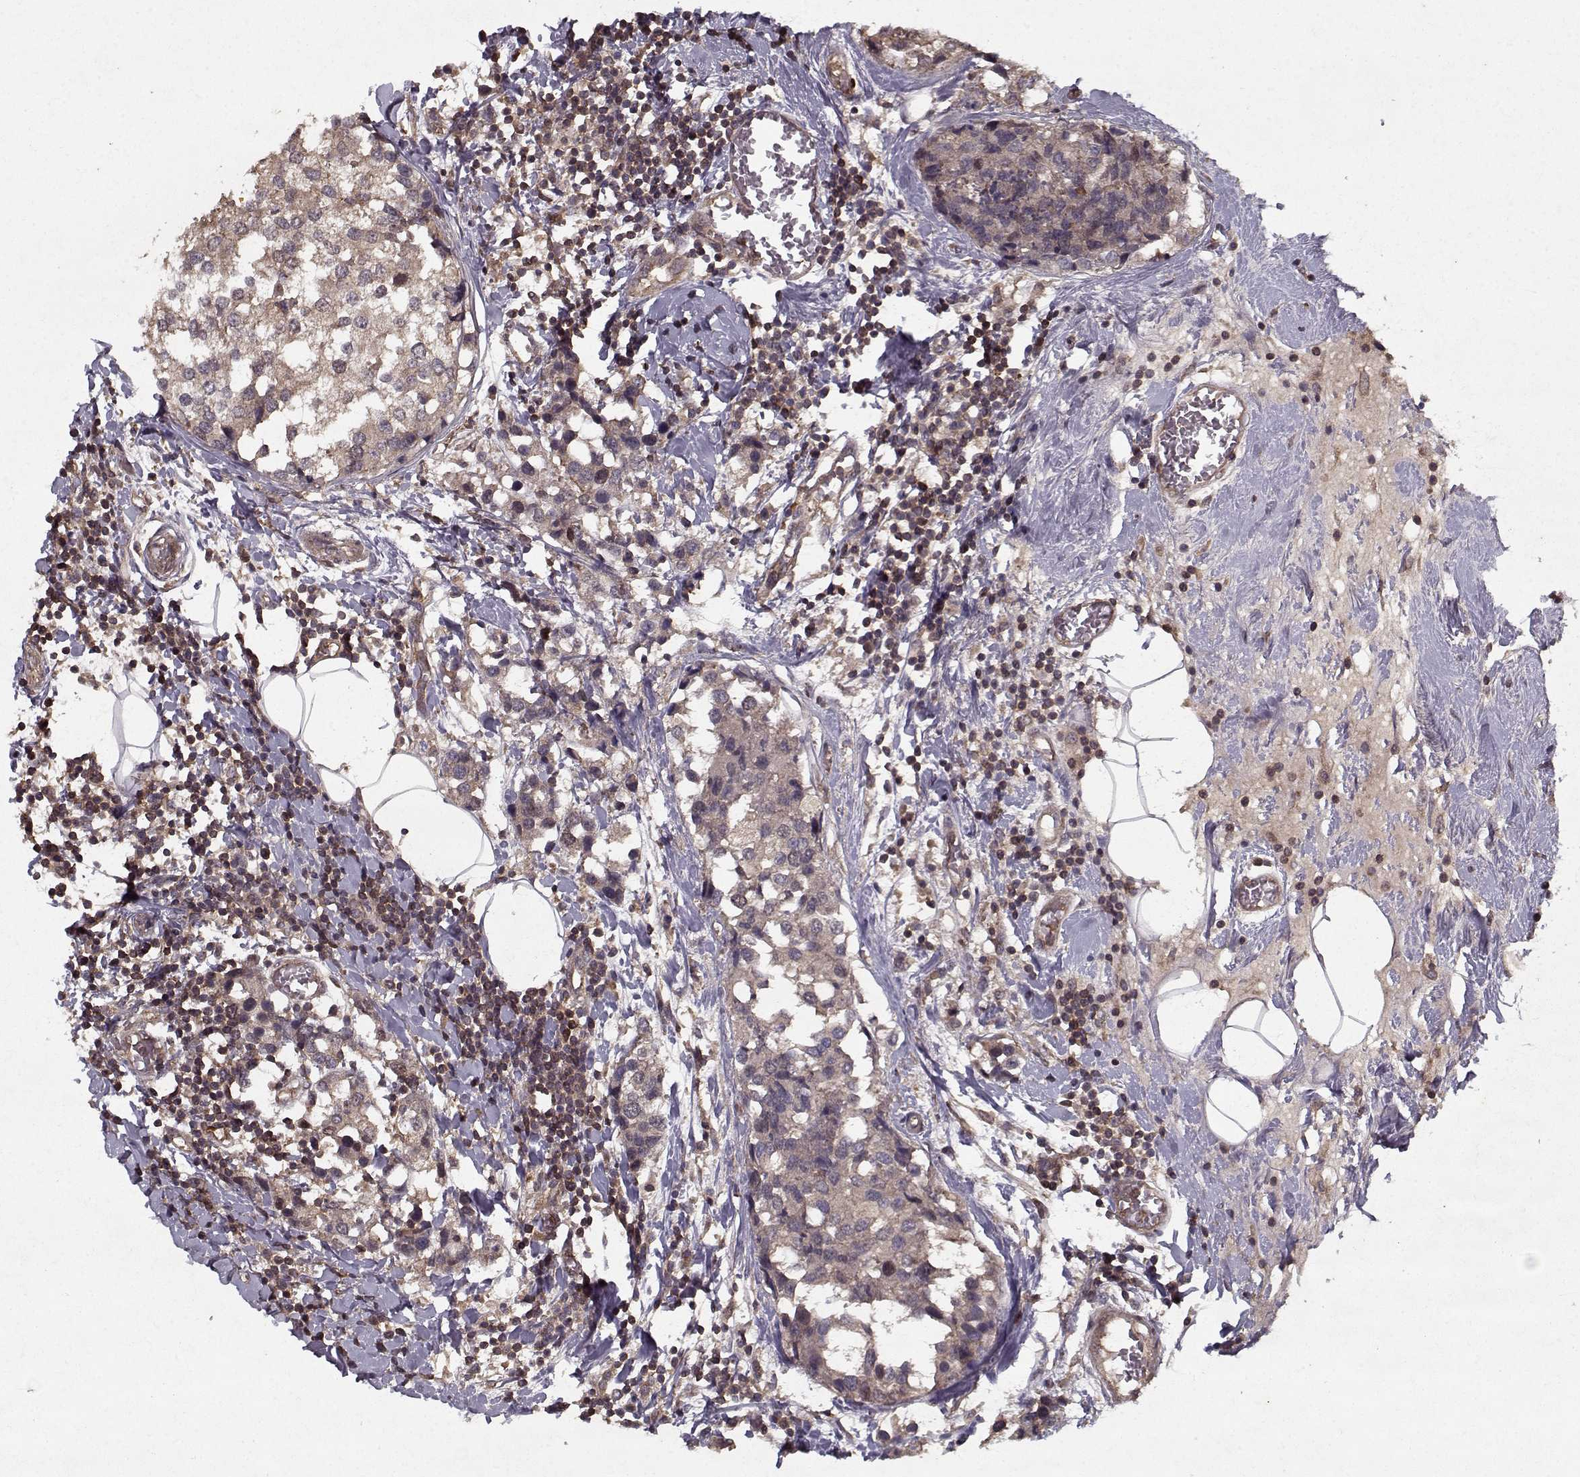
{"staining": {"intensity": "negative", "quantity": "none", "location": "none"}, "tissue": "breast cancer", "cell_type": "Tumor cells", "image_type": "cancer", "snomed": [{"axis": "morphology", "description": "Lobular carcinoma"}, {"axis": "topography", "description": "Breast"}], "caption": "A micrograph of breast lobular carcinoma stained for a protein exhibits no brown staining in tumor cells. Nuclei are stained in blue.", "gene": "PPP1R12A", "patient": {"sex": "female", "age": 59}}